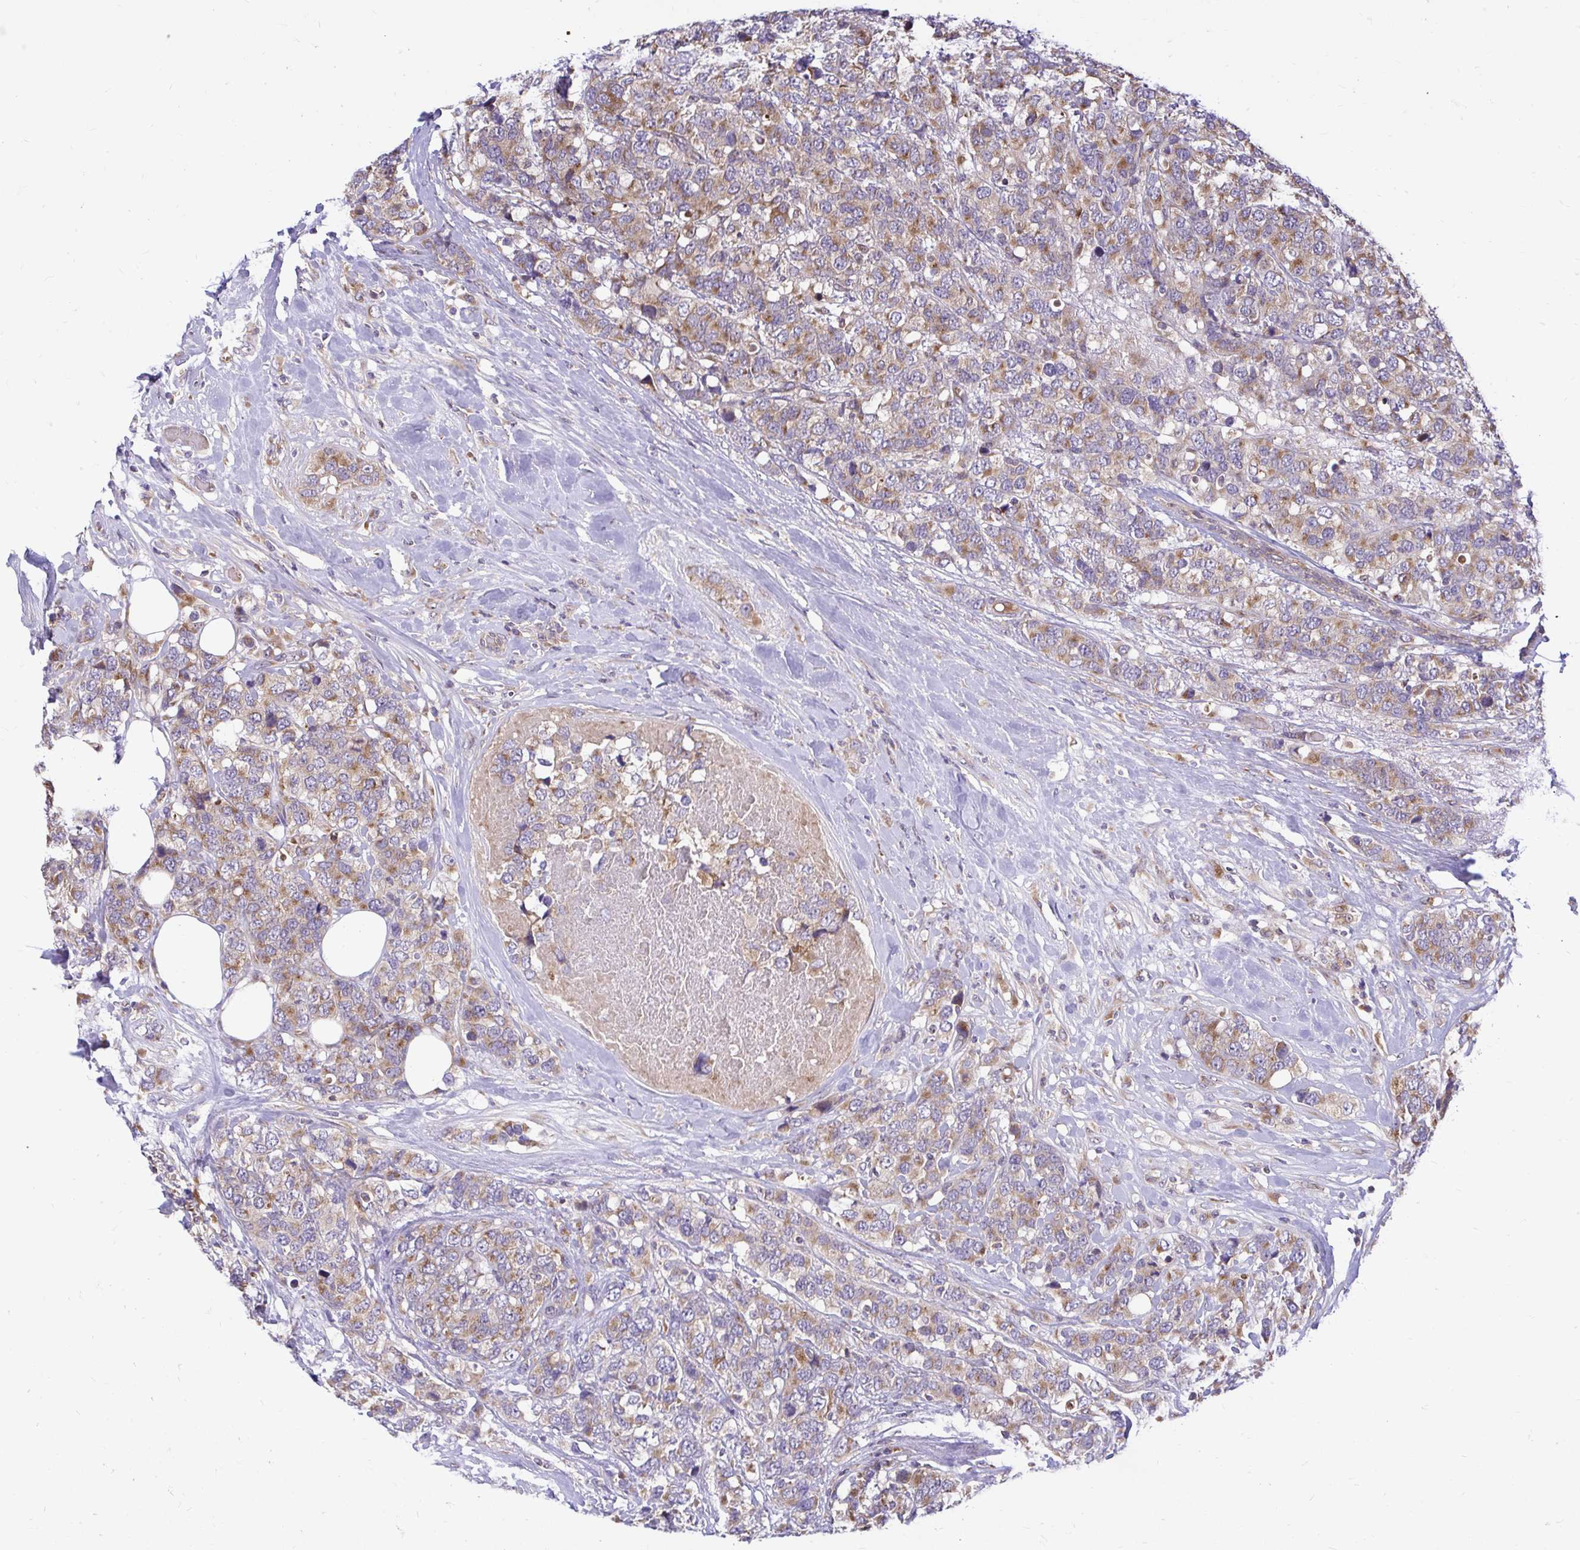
{"staining": {"intensity": "moderate", "quantity": ">75%", "location": "cytoplasmic/membranous"}, "tissue": "breast cancer", "cell_type": "Tumor cells", "image_type": "cancer", "snomed": [{"axis": "morphology", "description": "Lobular carcinoma"}, {"axis": "topography", "description": "Breast"}], "caption": "Human lobular carcinoma (breast) stained with a brown dye reveals moderate cytoplasmic/membranous positive staining in approximately >75% of tumor cells.", "gene": "VTI1B", "patient": {"sex": "female", "age": 59}}